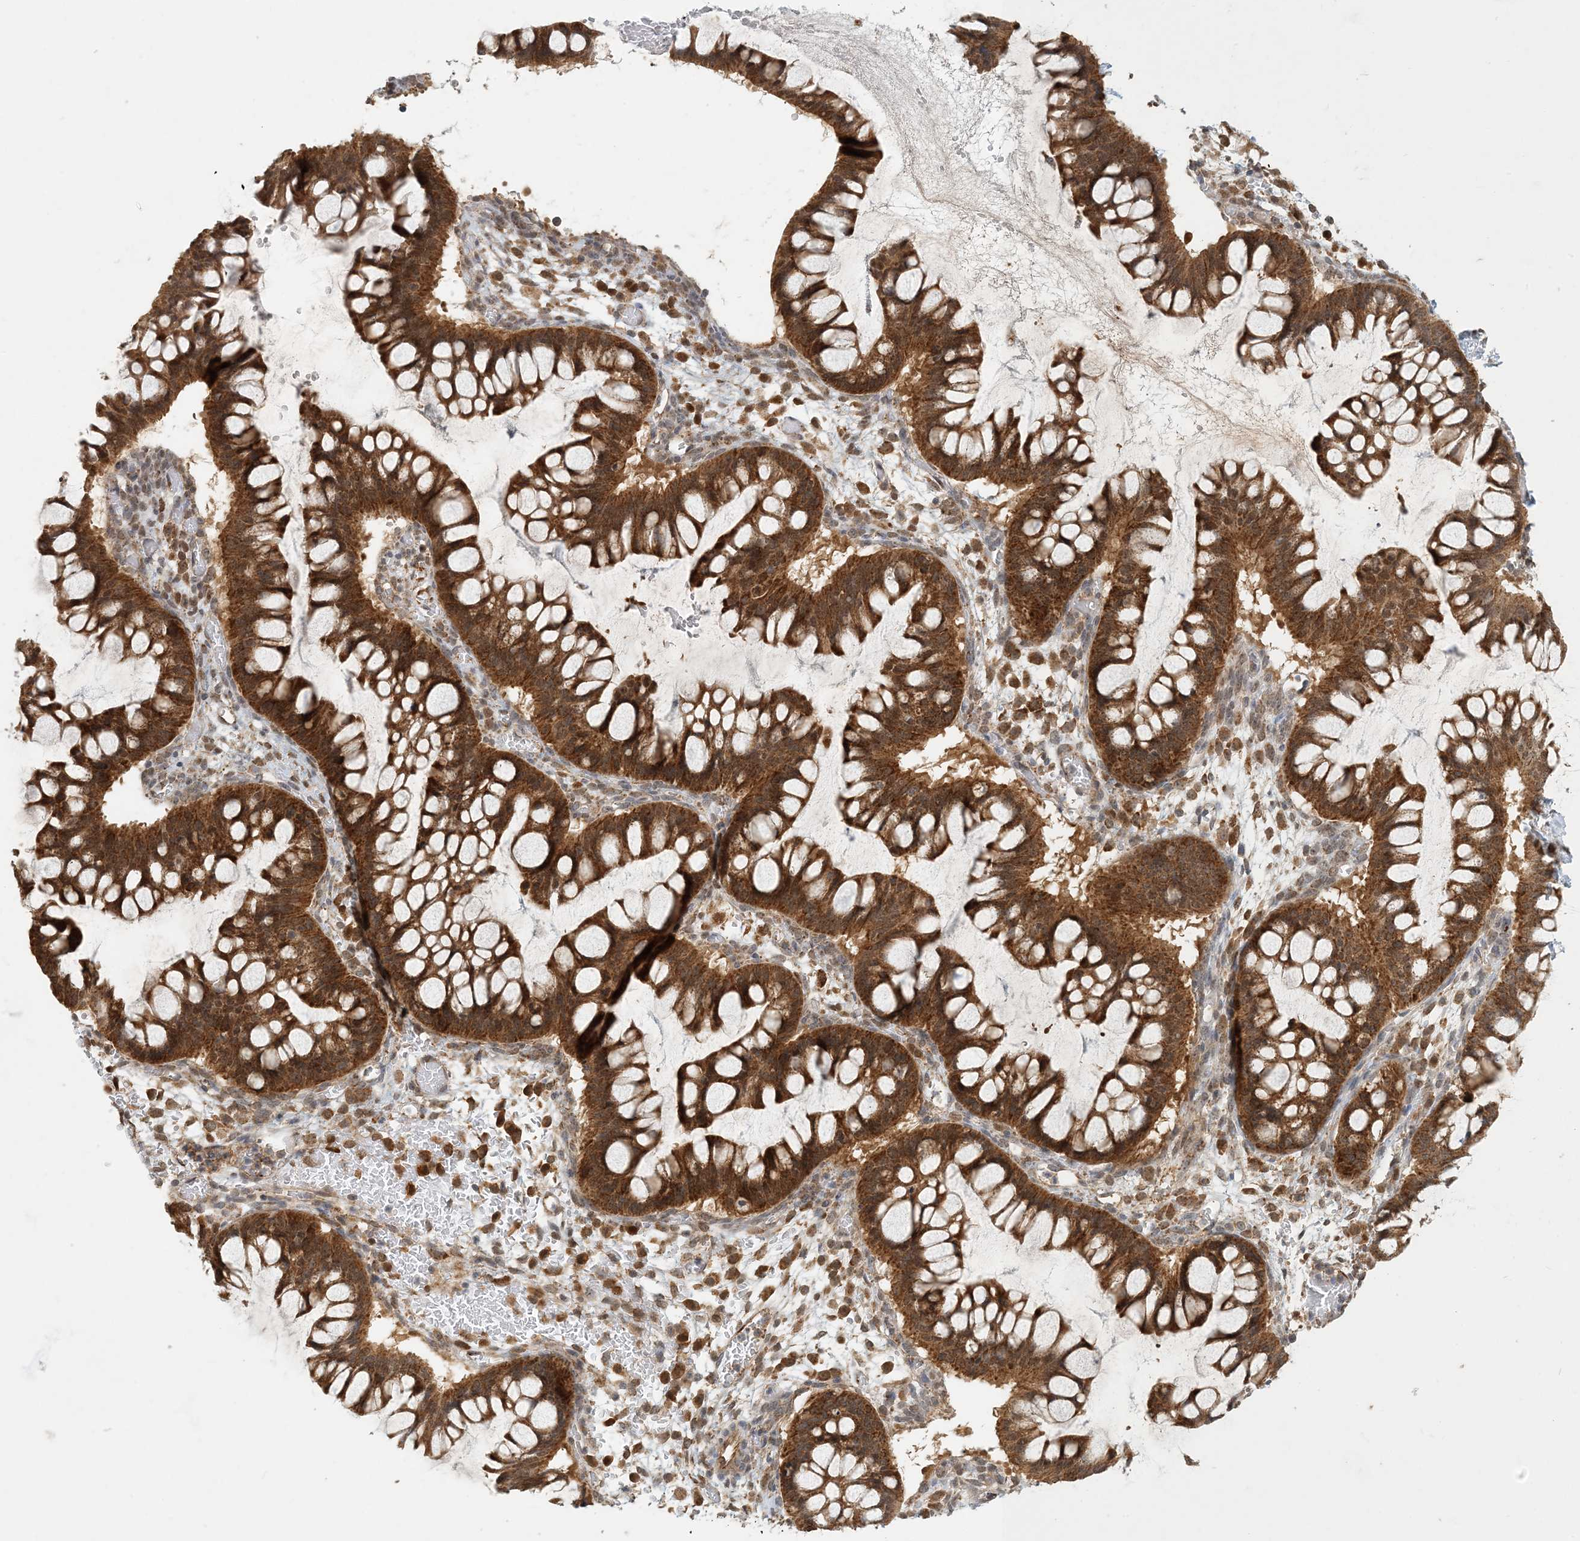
{"staining": {"intensity": "strong", "quantity": ">75%", "location": "cytoplasmic/membranous"}, "tissue": "ovarian cancer", "cell_type": "Tumor cells", "image_type": "cancer", "snomed": [{"axis": "morphology", "description": "Cystadenocarcinoma, mucinous, NOS"}, {"axis": "topography", "description": "Ovary"}], "caption": "A brown stain labels strong cytoplasmic/membranous expression of a protein in mucinous cystadenocarcinoma (ovarian) tumor cells.", "gene": "ZBTB3", "patient": {"sex": "female", "age": 73}}